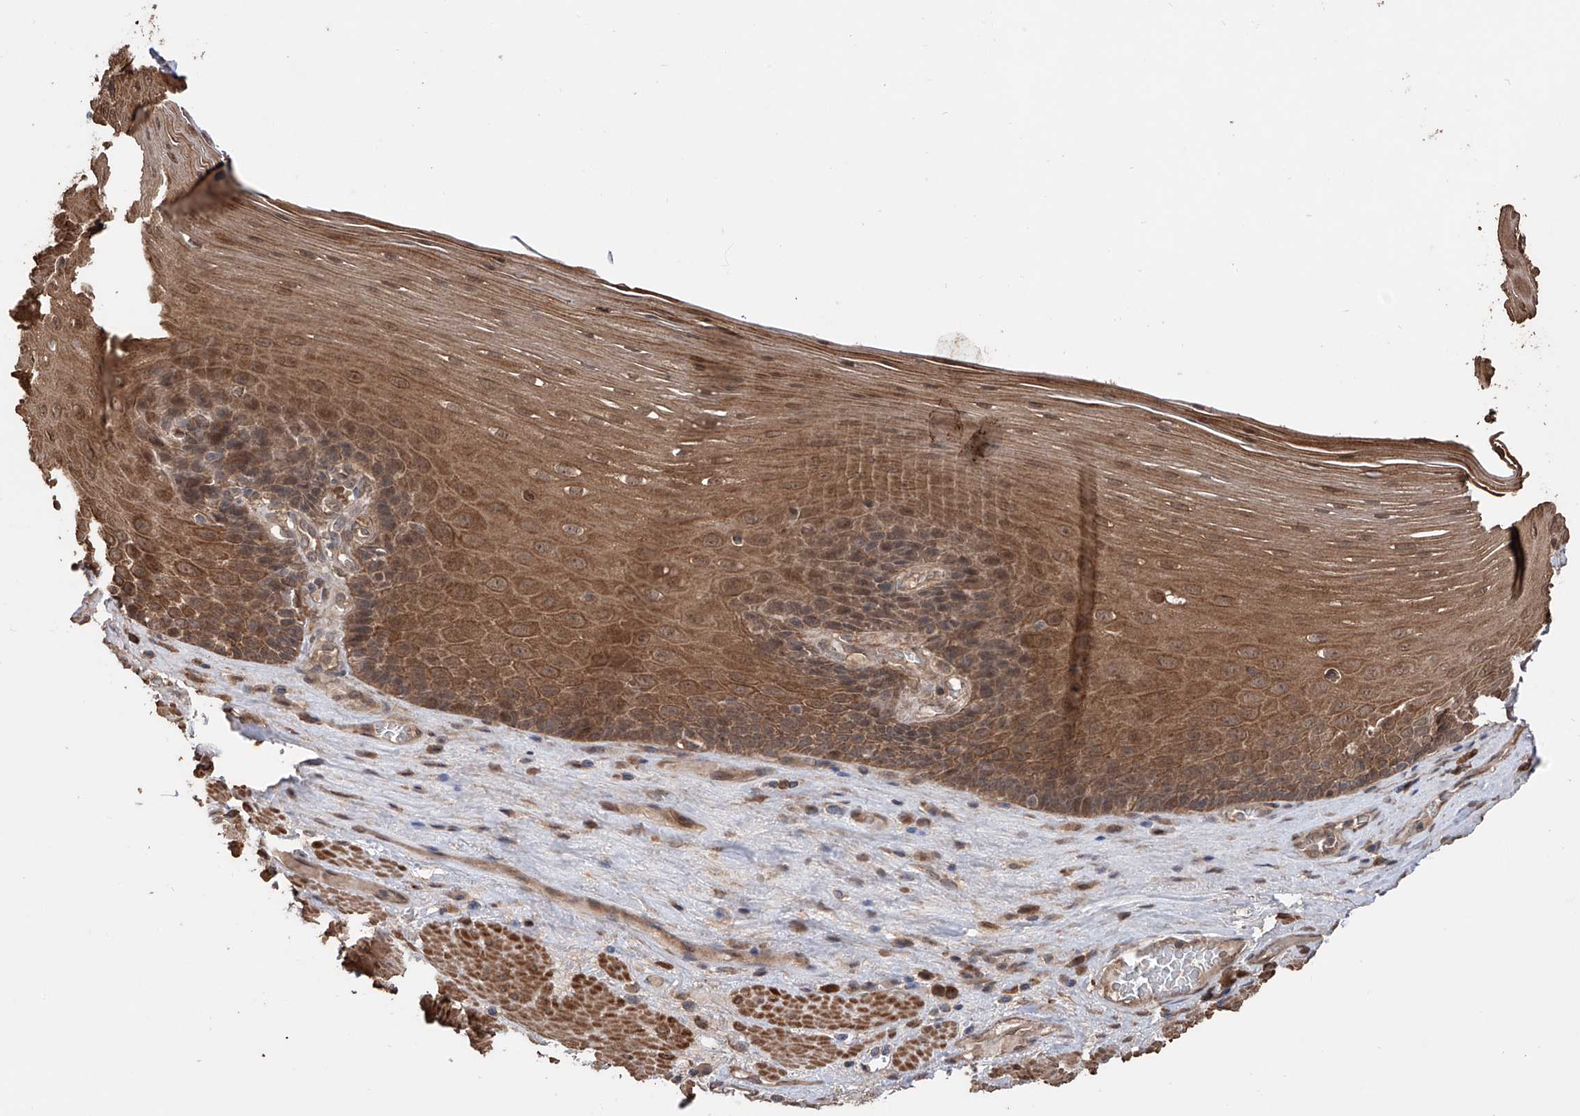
{"staining": {"intensity": "moderate", "quantity": ">75%", "location": "cytoplasmic/membranous,nuclear"}, "tissue": "esophagus", "cell_type": "Squamous epithelial cells", "image_type": "normal", "snomed": [{"axis": "morphology", "description": "Normal tissue, NOS"}, {"axis": "topography", "description": "Esophagus"}], "caption": "Immunohistochemical staining of normal human esophagus displays >75% levels of moderate cytoplasmic/membranous,nuclear protein expression in about >75% of squamous epithelial cells.", "gene": "FAM135A", "patient": {"sex": "male", "age": 62}}